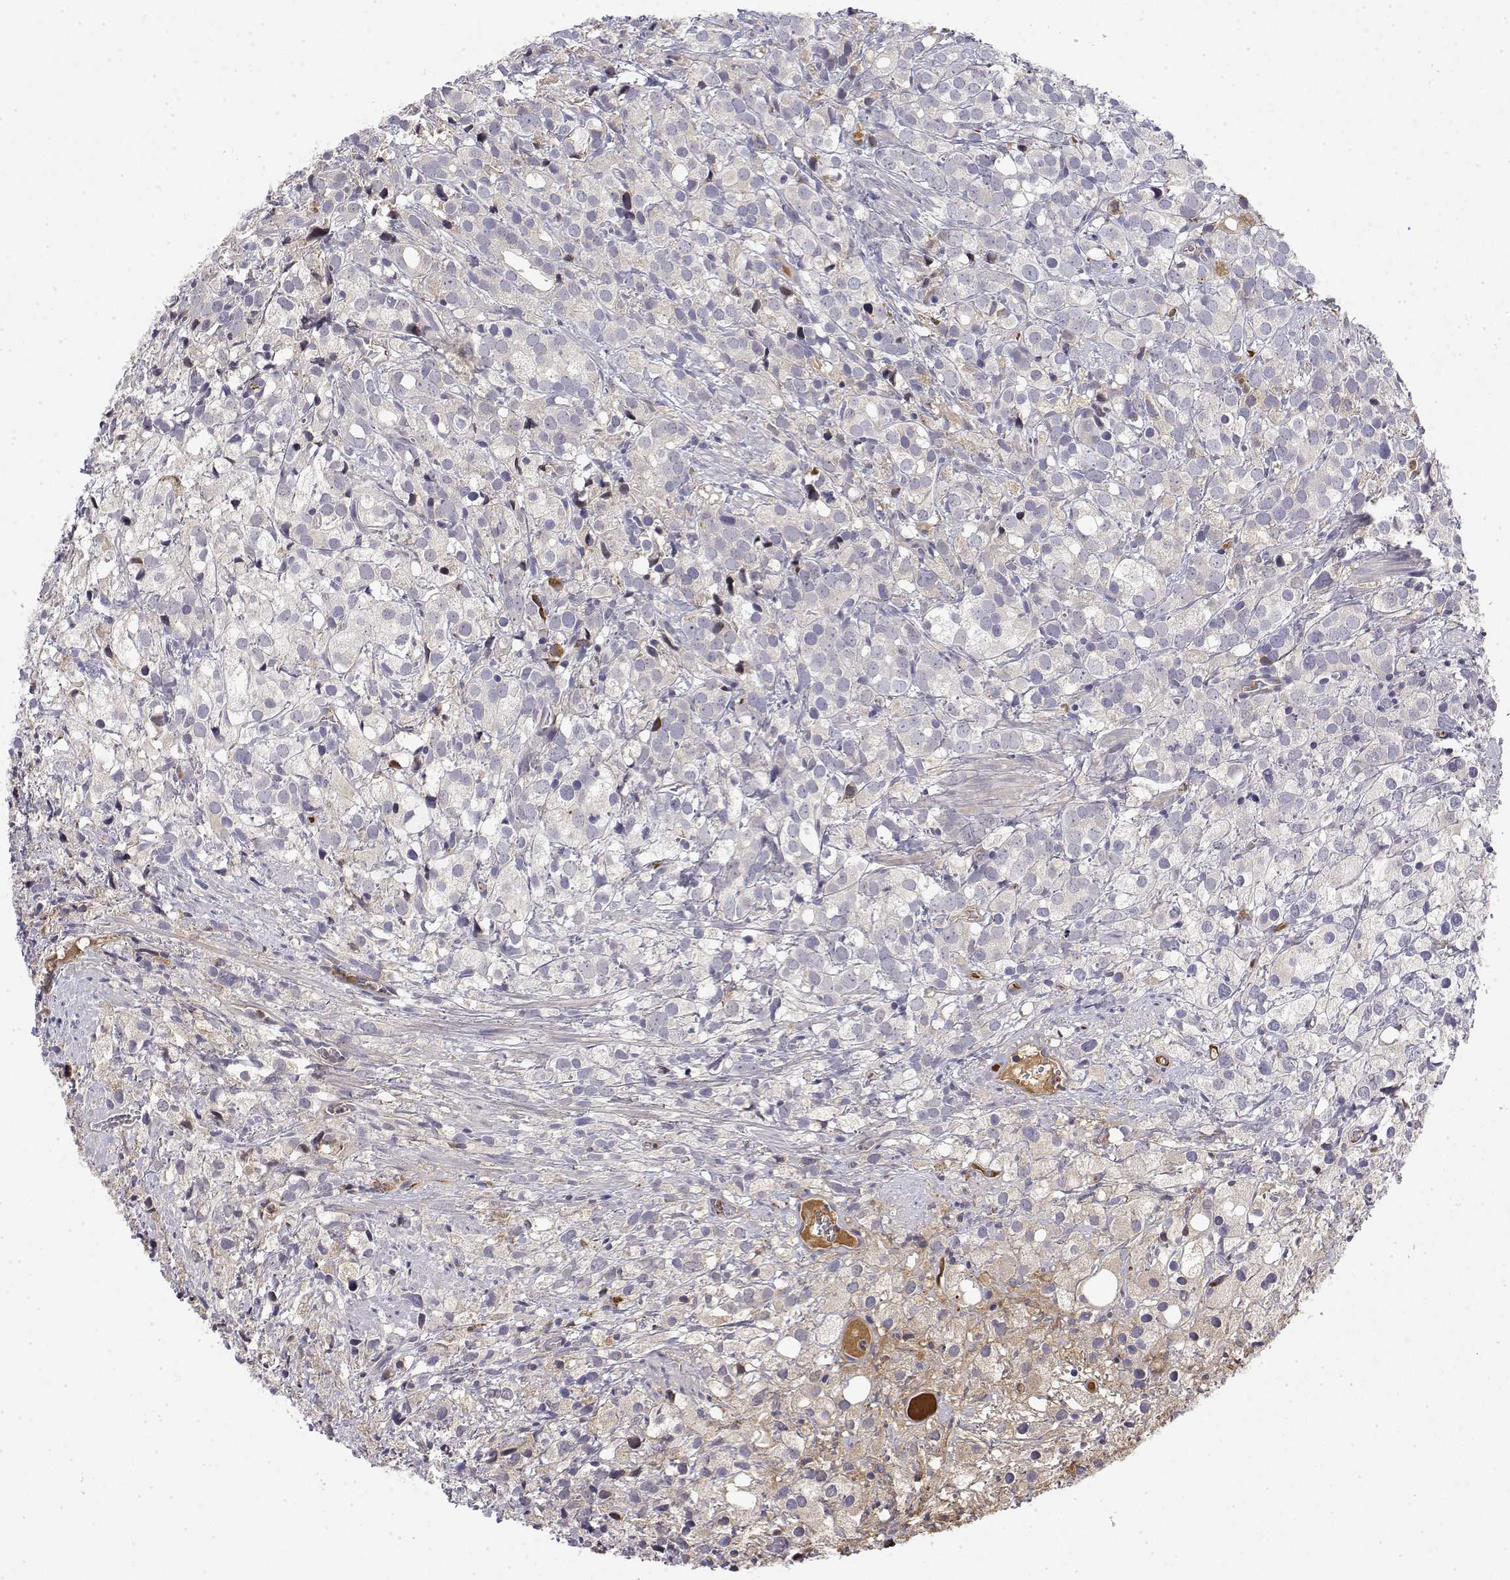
{"staining": {"intensity": "negative", "quantity": "none", "location": "none"}, "tissue": "prostate cancer", "cell_type": "Tumor cells", "image_type": "cancer", "snomed": [{"axis": "morphology", "description": "Adenocarcinoma, High grade"}, {"axis": "topography", "description": "Prostate"}], "caption": "A photomicrograph of human prostate cancer is negative for staining in tumor cells.", "gene": "IGFBP4", "patient": {"sex": "male", "age": 86}}